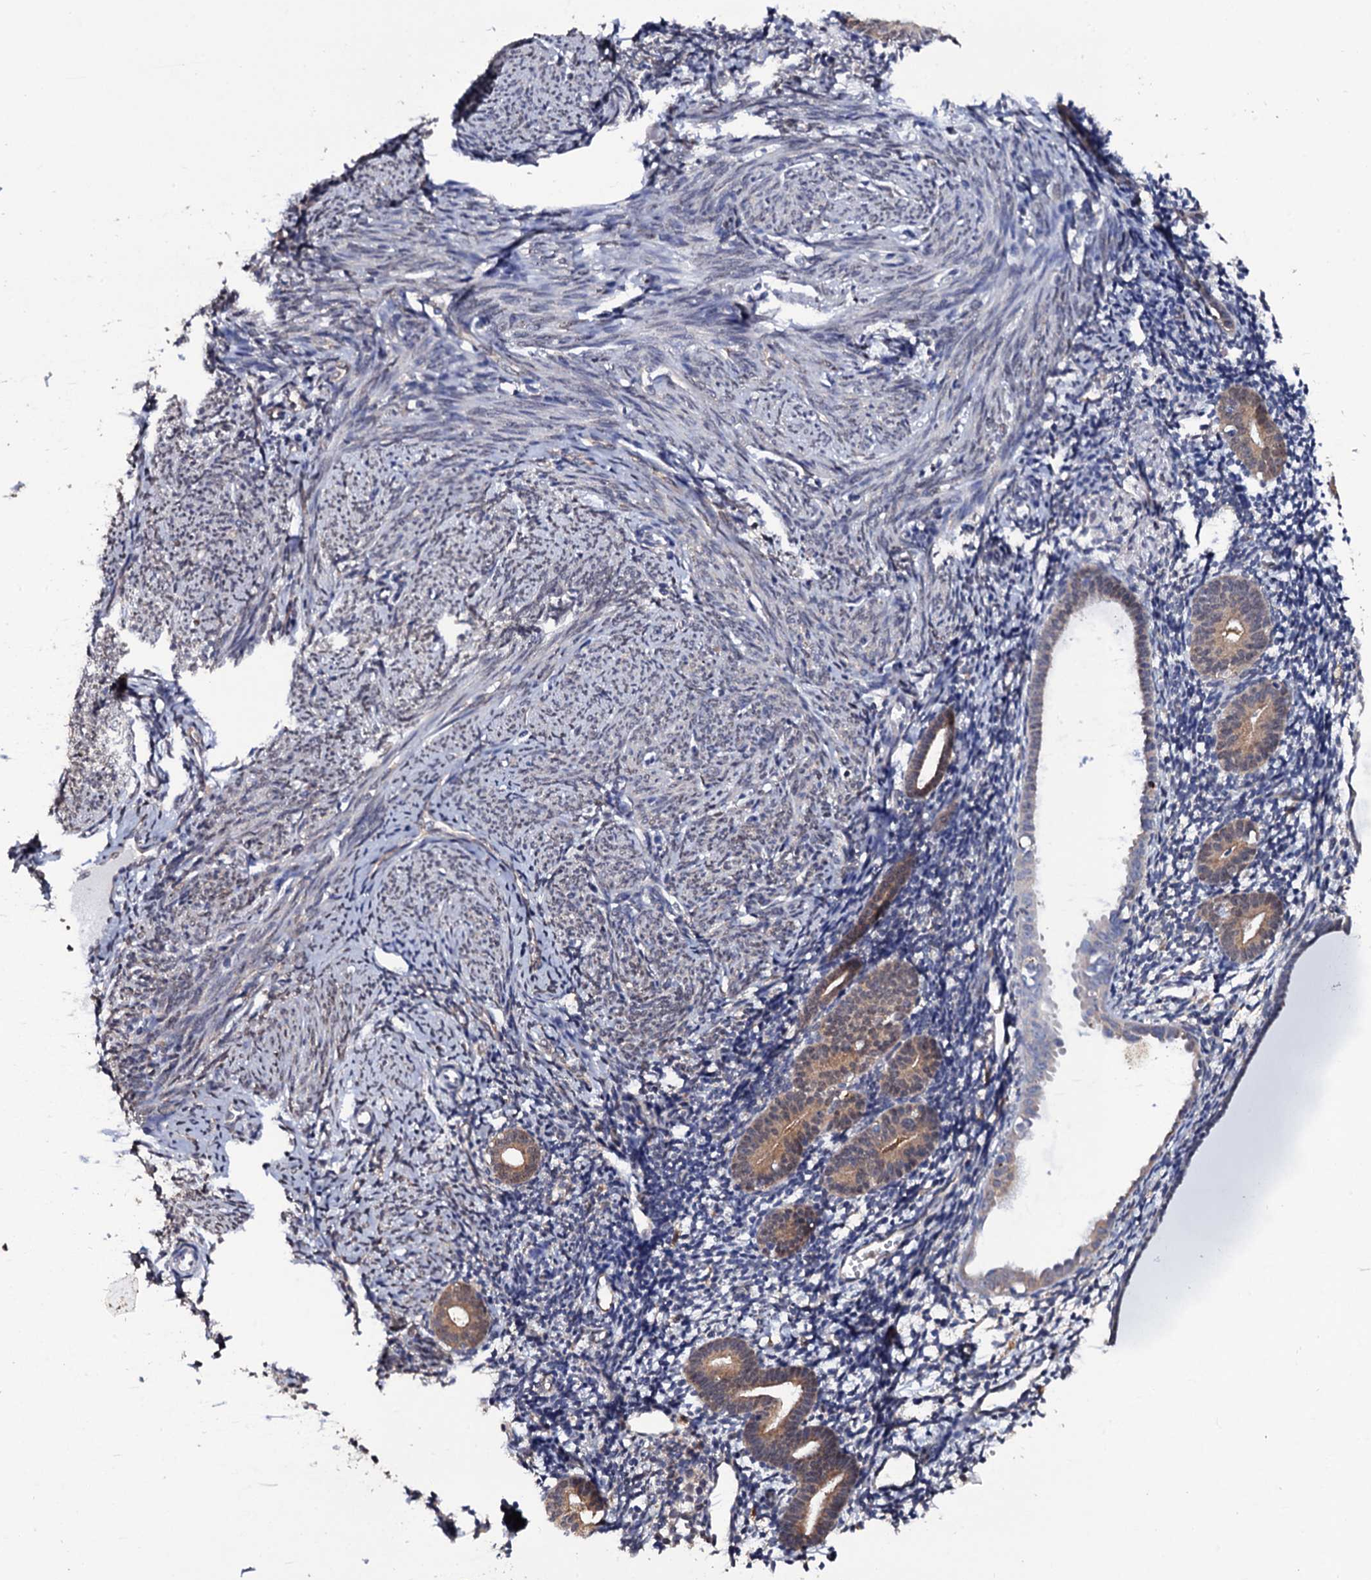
{"staining": {"intensity": "weak", "quantity": "<25%", "location": "cytoplasmic/membranous"}, "tissue": "endometrium", "cell_type": "Cells in endometrial stroma", "image_type": "normal", "snomed": [{"axis": "morphology", "description": "Normal tissue, NOS"}, {"axis": "topography", "description": "Endometrium"}], "caption": "This photomicrograph is of normal endometrium stained with immunohistochemistry (IHC) to label a protein in brown with the nuclei are counter-stained blue. There is no positivity in cells in endometrial stroma. (DAB (3,3'-diaminobenzidine) IHC visualized using brightfield microscopy, high magnification).", "gene": "CRYL1", "patient": {"sex": "female", "age": 56}}